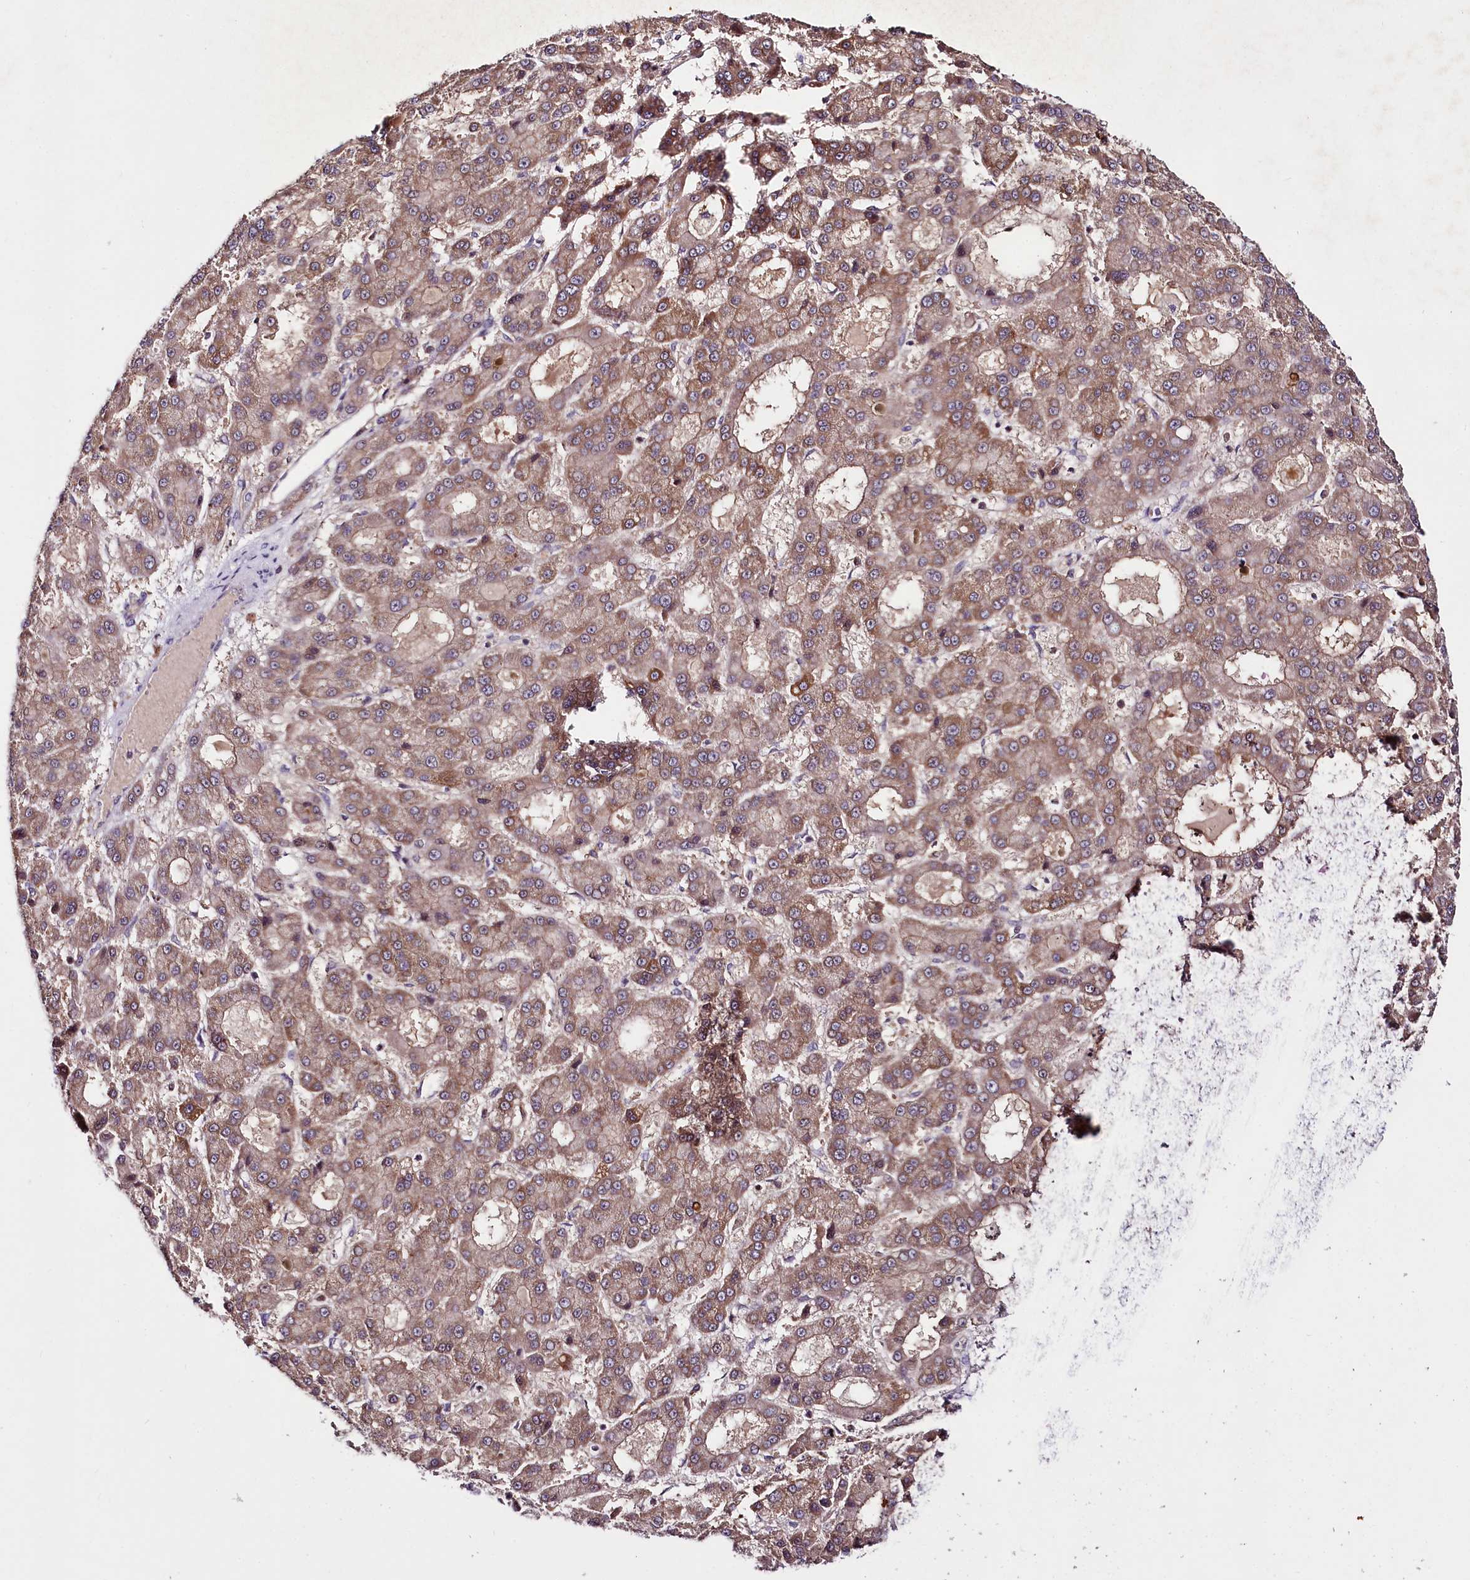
{"staining": {"intensity": "moderate", "quantity": ">75%", "location": "cytoplasmic/membranous"}, "tissue": "liver cancer", "cell_type": "Tumor cells", "image_type": "cancer", "snomed": [{"axis": "morphology", "description": "Carcinoma, Hepatocellular, NOS"}, {"axis": "topography", "description": "Liver"}], "caption": "Approximately >75% of tumor cells in liver hepatocellular carcinoma display moderate cytoplasmic/membranous protein expression as visualized by brown immunohistochemical staining.", "gene": "TAFAZZIN", "patient": {"sex": "male", "age": 70}}